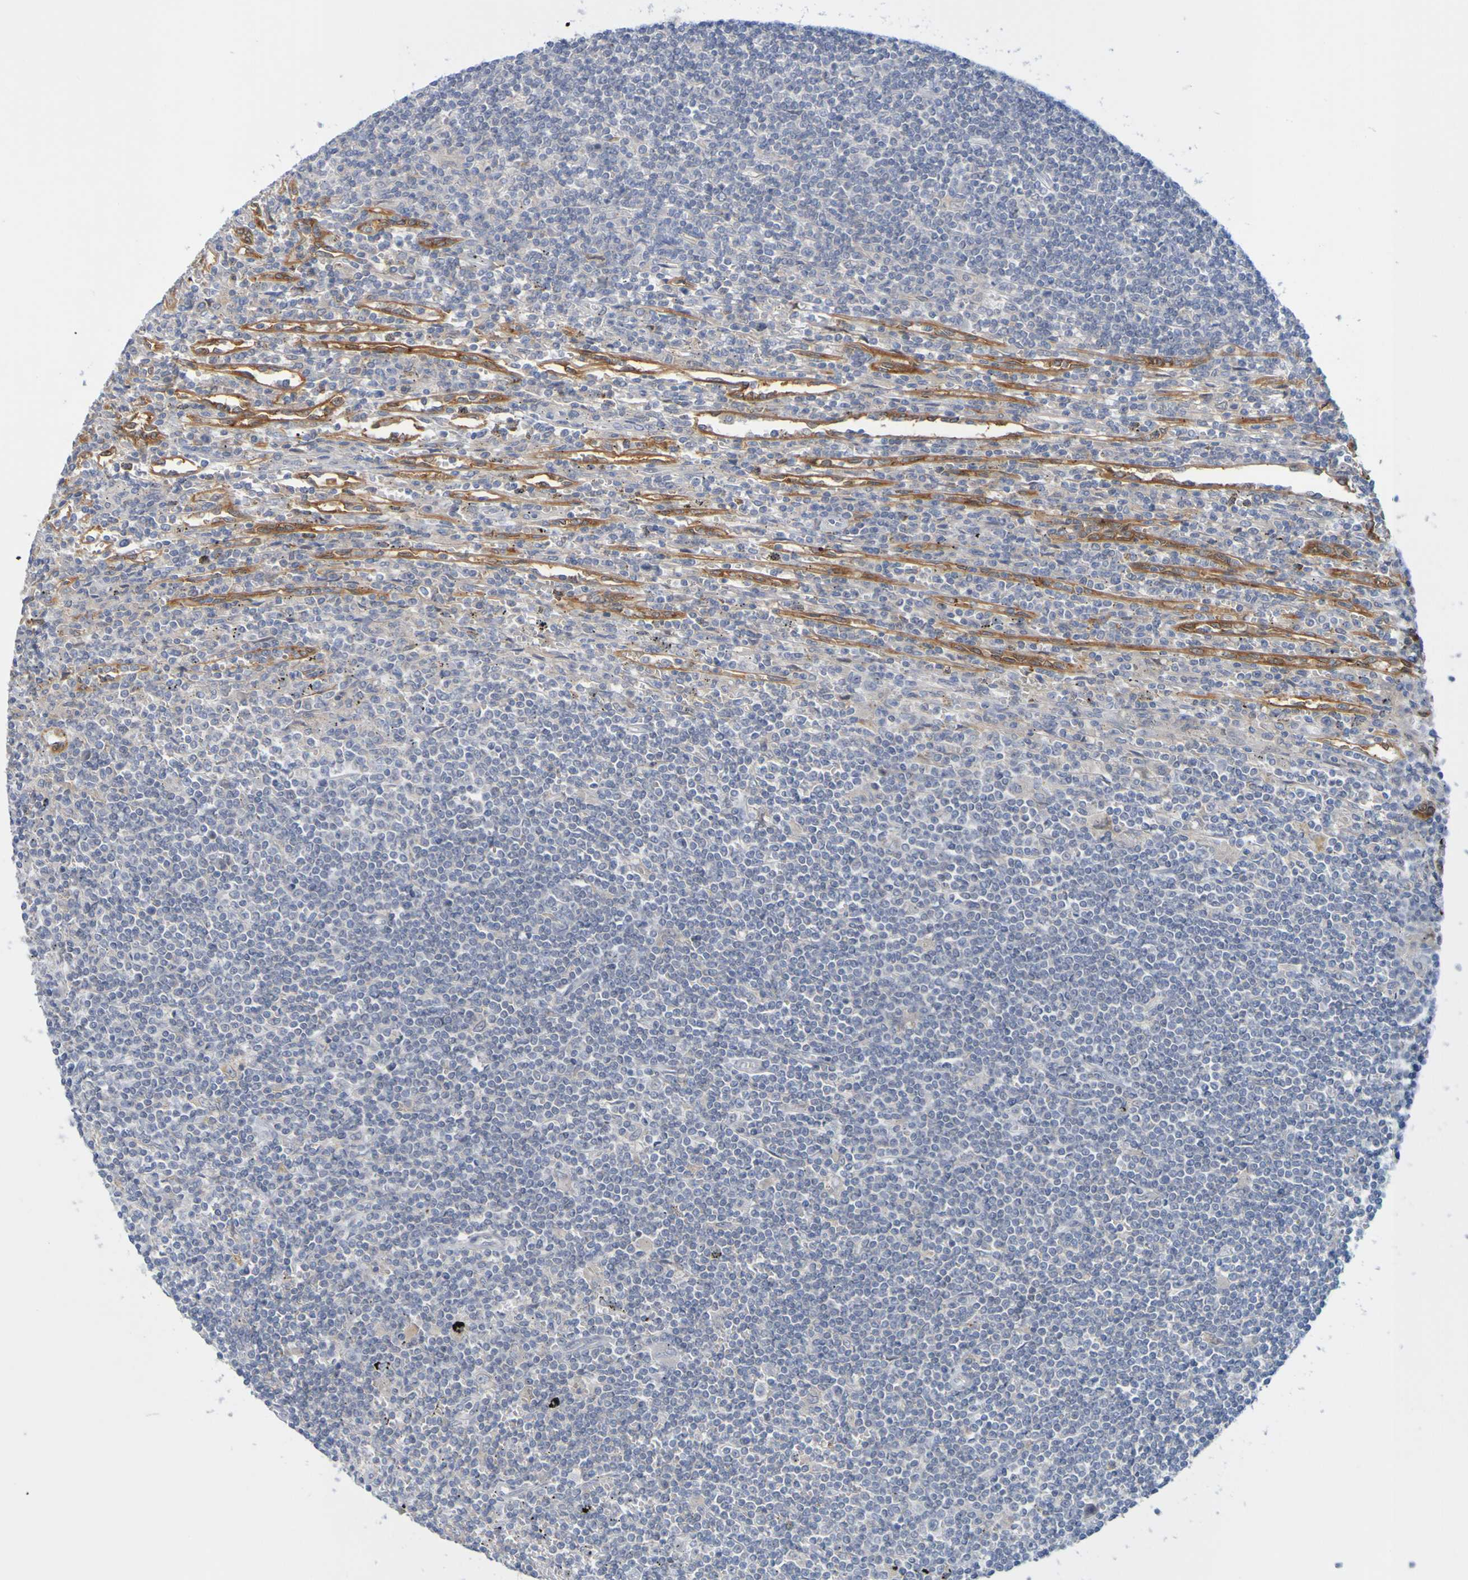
{"staining": {"intensity": "negative", "quantity": "none", "location": "none"}, "tissue": "lymphoma", "cell_type": "Tumor cells", "image_type": "cancer", "snomed": [{"axis": "morphology", "description": "Malignant lymphoma, non-Hodgkin's type, Low grade"}, {"axis": "topography", "description": "Spleen"}], "caption": "Lymphoma was stained to show a protein in brown. There is no significant expression in tumor cells.", "gene": "LILRB5", "patient": {"sex": "male", "age": 76}}